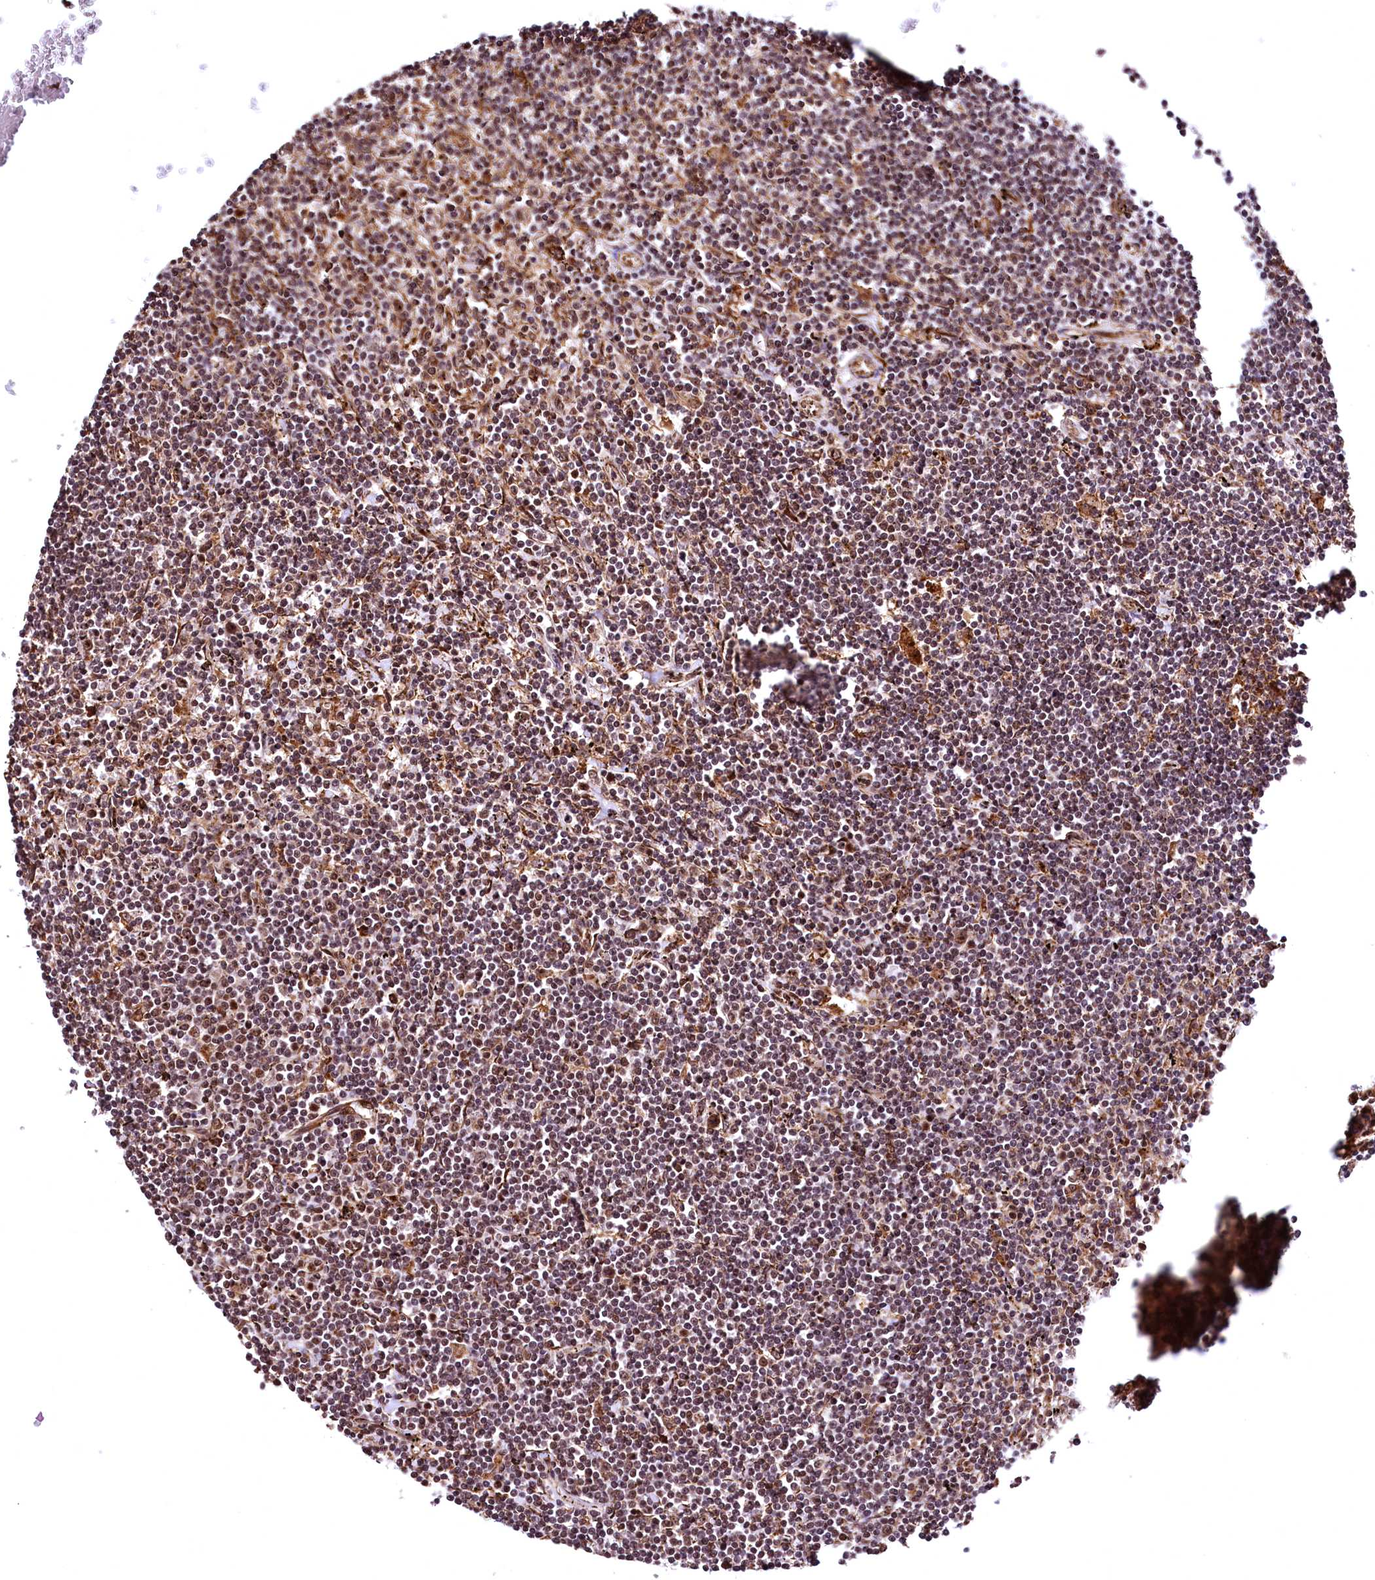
{"staining": {"intensity": "moderate", "quantity": "25%-75%", "location": "cytoplasmic/membranous,nuclear"}, "tissue": "lymphoma", "cell_type": "Tumor cells", "image_type": "cancer", "snomed": [{"axis": "morphology", "description": "Malignant lymphoma, non-Hodgkin's type, Low grade"}, {"axis": "topography", "description": "Spleen"}], "caption": "Malignant lymphoma, non-Hodgkin's type (low-grade) was stained to show a protein in brown. There is medium levels of moderate cytoplasmic/membranous and nuclear expression in about 25%-75% of tumor cells.", "gene": "PDS5B", "patient": {"sex": "male", "age": 76}}